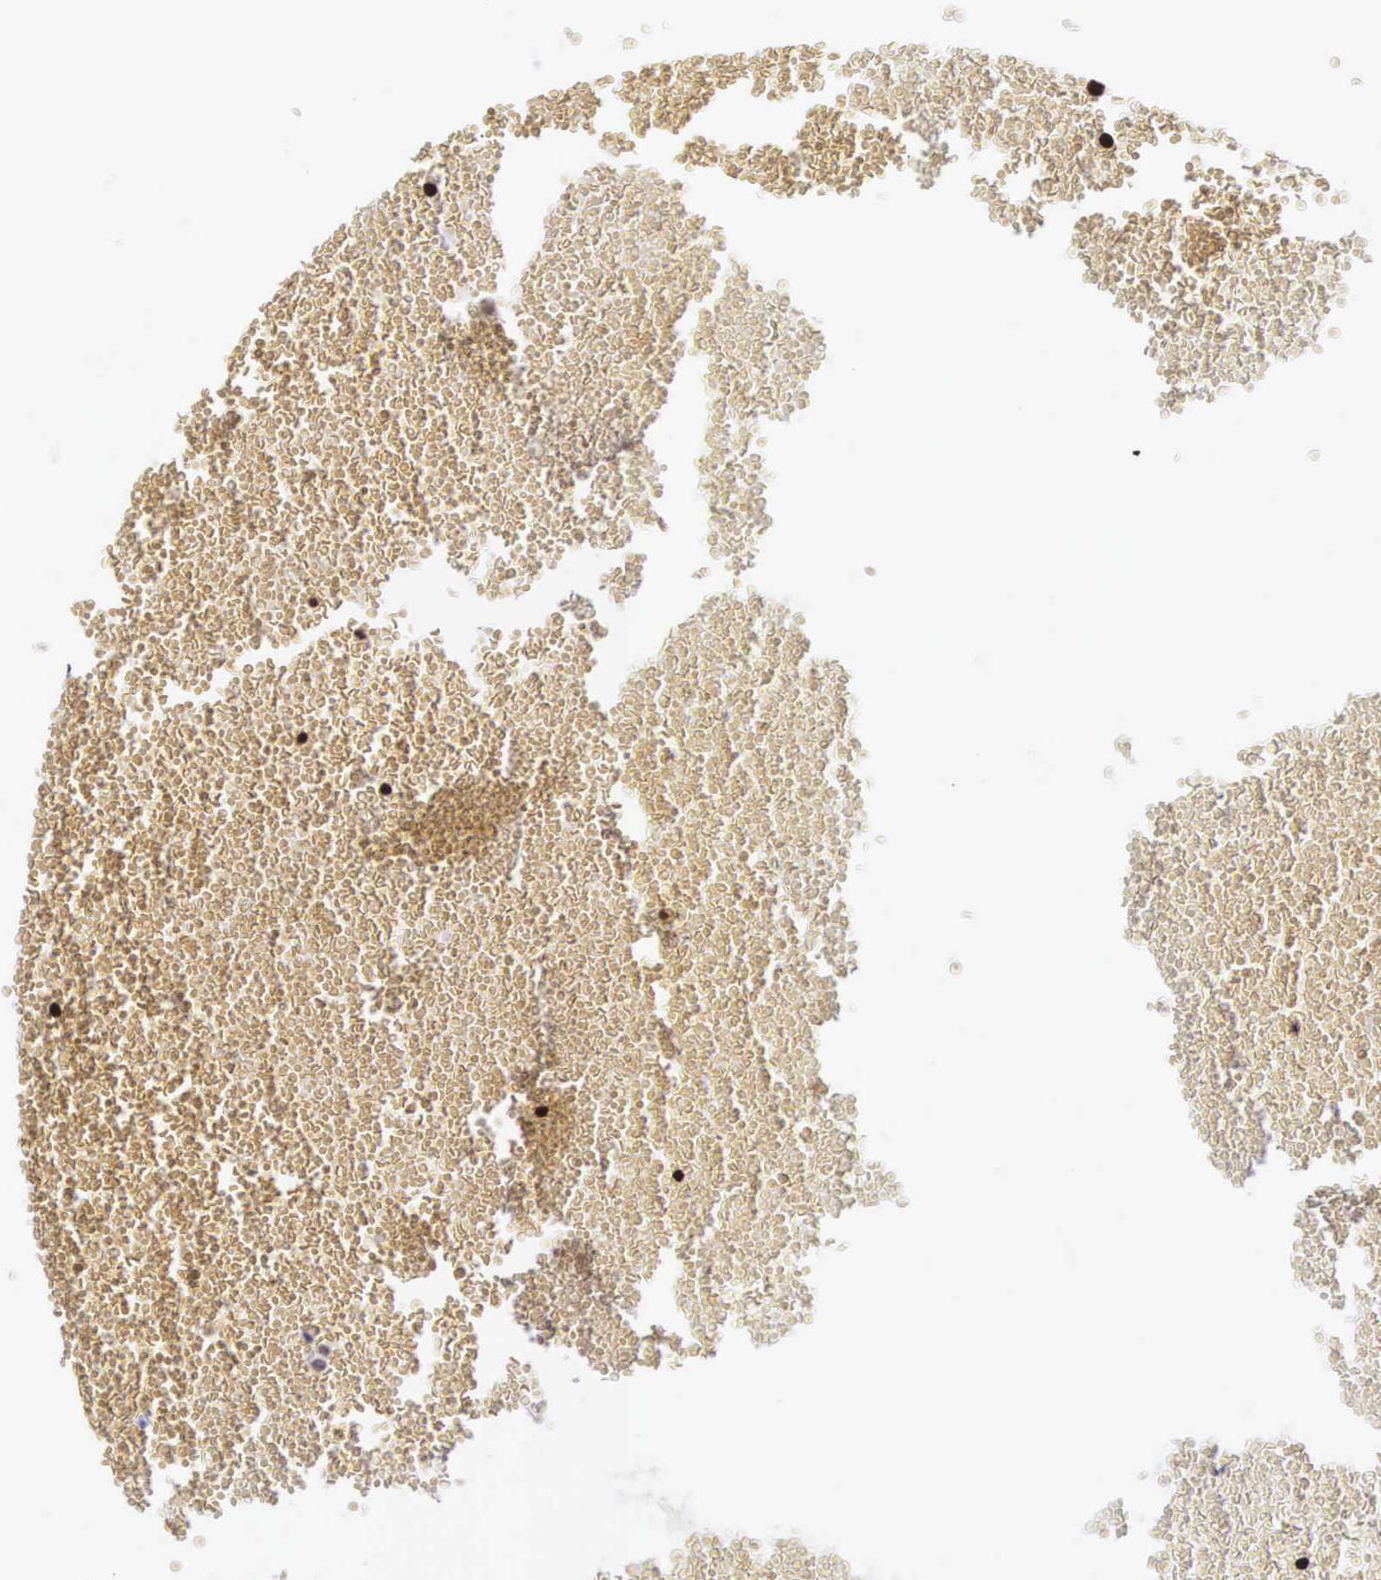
{"staining": {"intensity": "moderate", "quantity": ">75%", "location": "nuclear"}, "tissue": "testis cancer", "cell_type": "Tumor cells", "image_type": "cancer", "snomed": [{"axis": "morphology", "description": "Seminoma, NOS"}, {"axis": "topography", "description": "Testis"}], "caption": "IHC of human testis cancer (seminoma) displays medium levels of moderate nuclear positivity in about >75% of tumor cells.", "gene": "MECP2", "patient": {"sex": "male", "age": 71}}